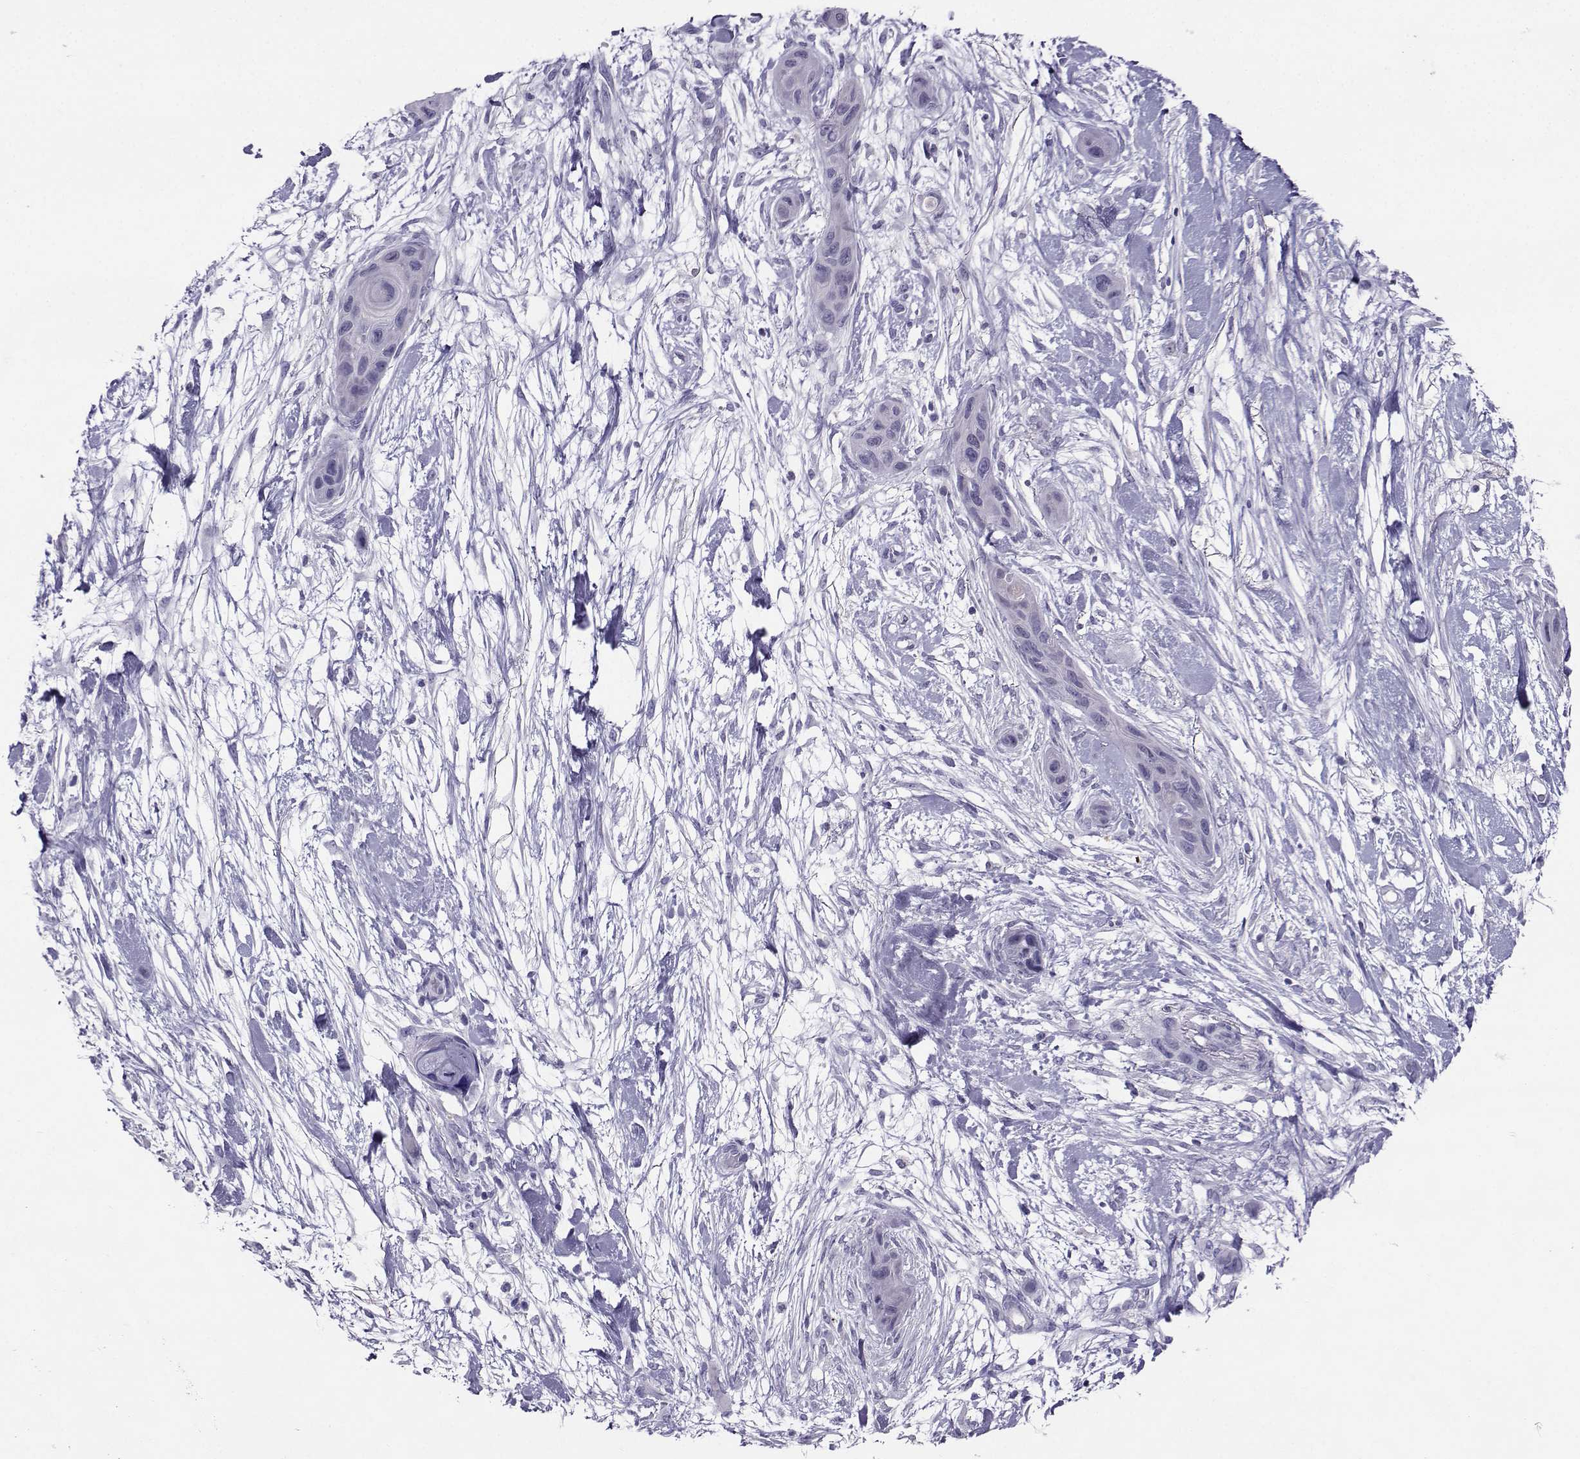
{"staining": {"intensity": "negative", "quantity": "none", "location": "none"}, "tissue": "skin cancer", "cell_type": "Tumor cells", "image_type": "cancer", "snomed": [{"axis": "morphology", "description": "Squamous cell carcinoma, NOS"}, {"axis": "topography", "description": "Skin"}], "caption": "A photomicrograph of squamous cell carcinoma (skin) stained for a protein shows no brown staining in tumor cells.", "gene": "PGK1", "patient": {"sex": "male", "age": 79}}